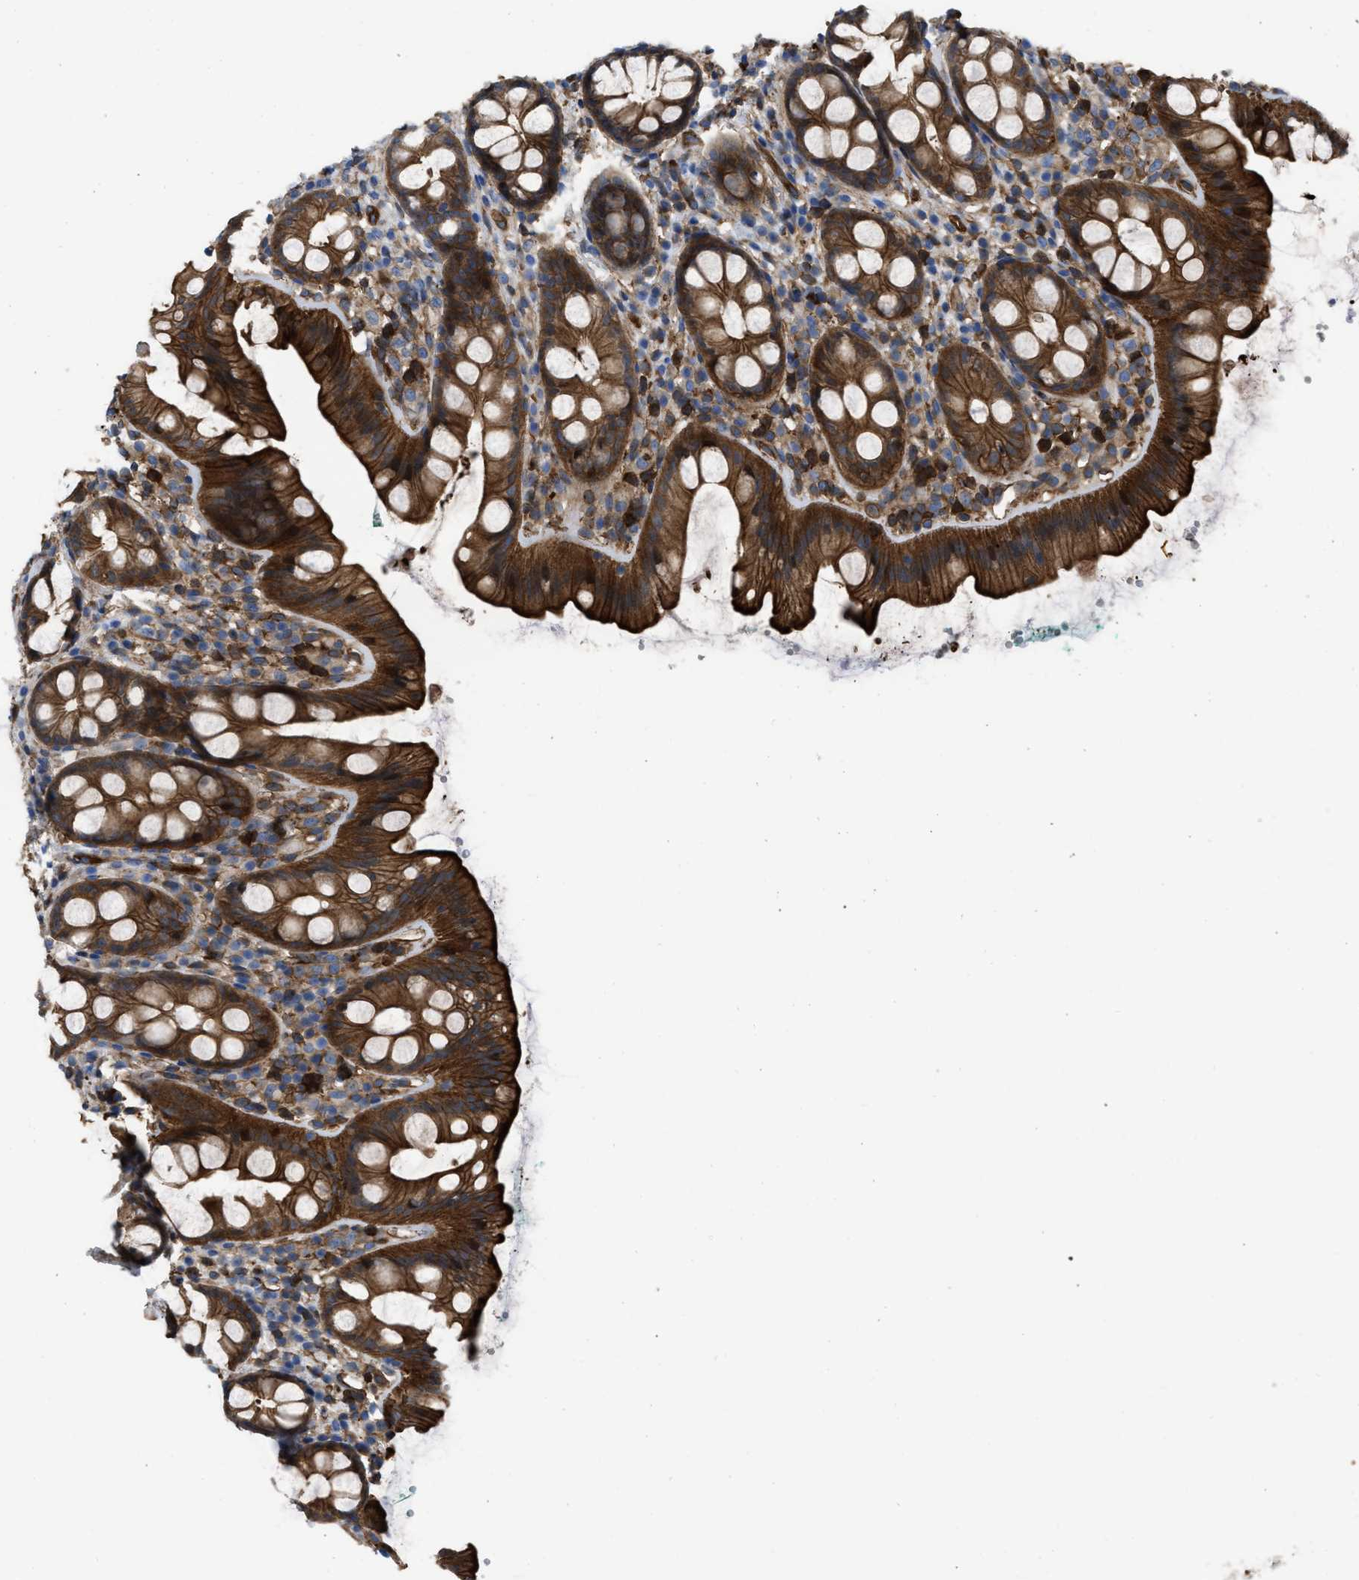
{"staining": {"intensity": "strong", "quantity": ">75%", "location": "cytoplasmic/membranous"}, "tissue": "rectum", "cell_type": "Glandular cells", "image_type": "normal", "snomed": [{"axis": "morphology", "description": "Normal tissue, NOS"}, {"axis": "topography", "description": "Rectum"}], "caption": "IHC photomicrograph of benign rectum: rectum stained using immunohistochemistry (IHC) exhibits high levels of strong protein expression localized specifically in the cytoplasmic/membranous of glandular cells, appearing as a cytoplasmic/membranous brown color.", "gene": "TRIOBP", "patient": {"sex": "female", "age": 65}}